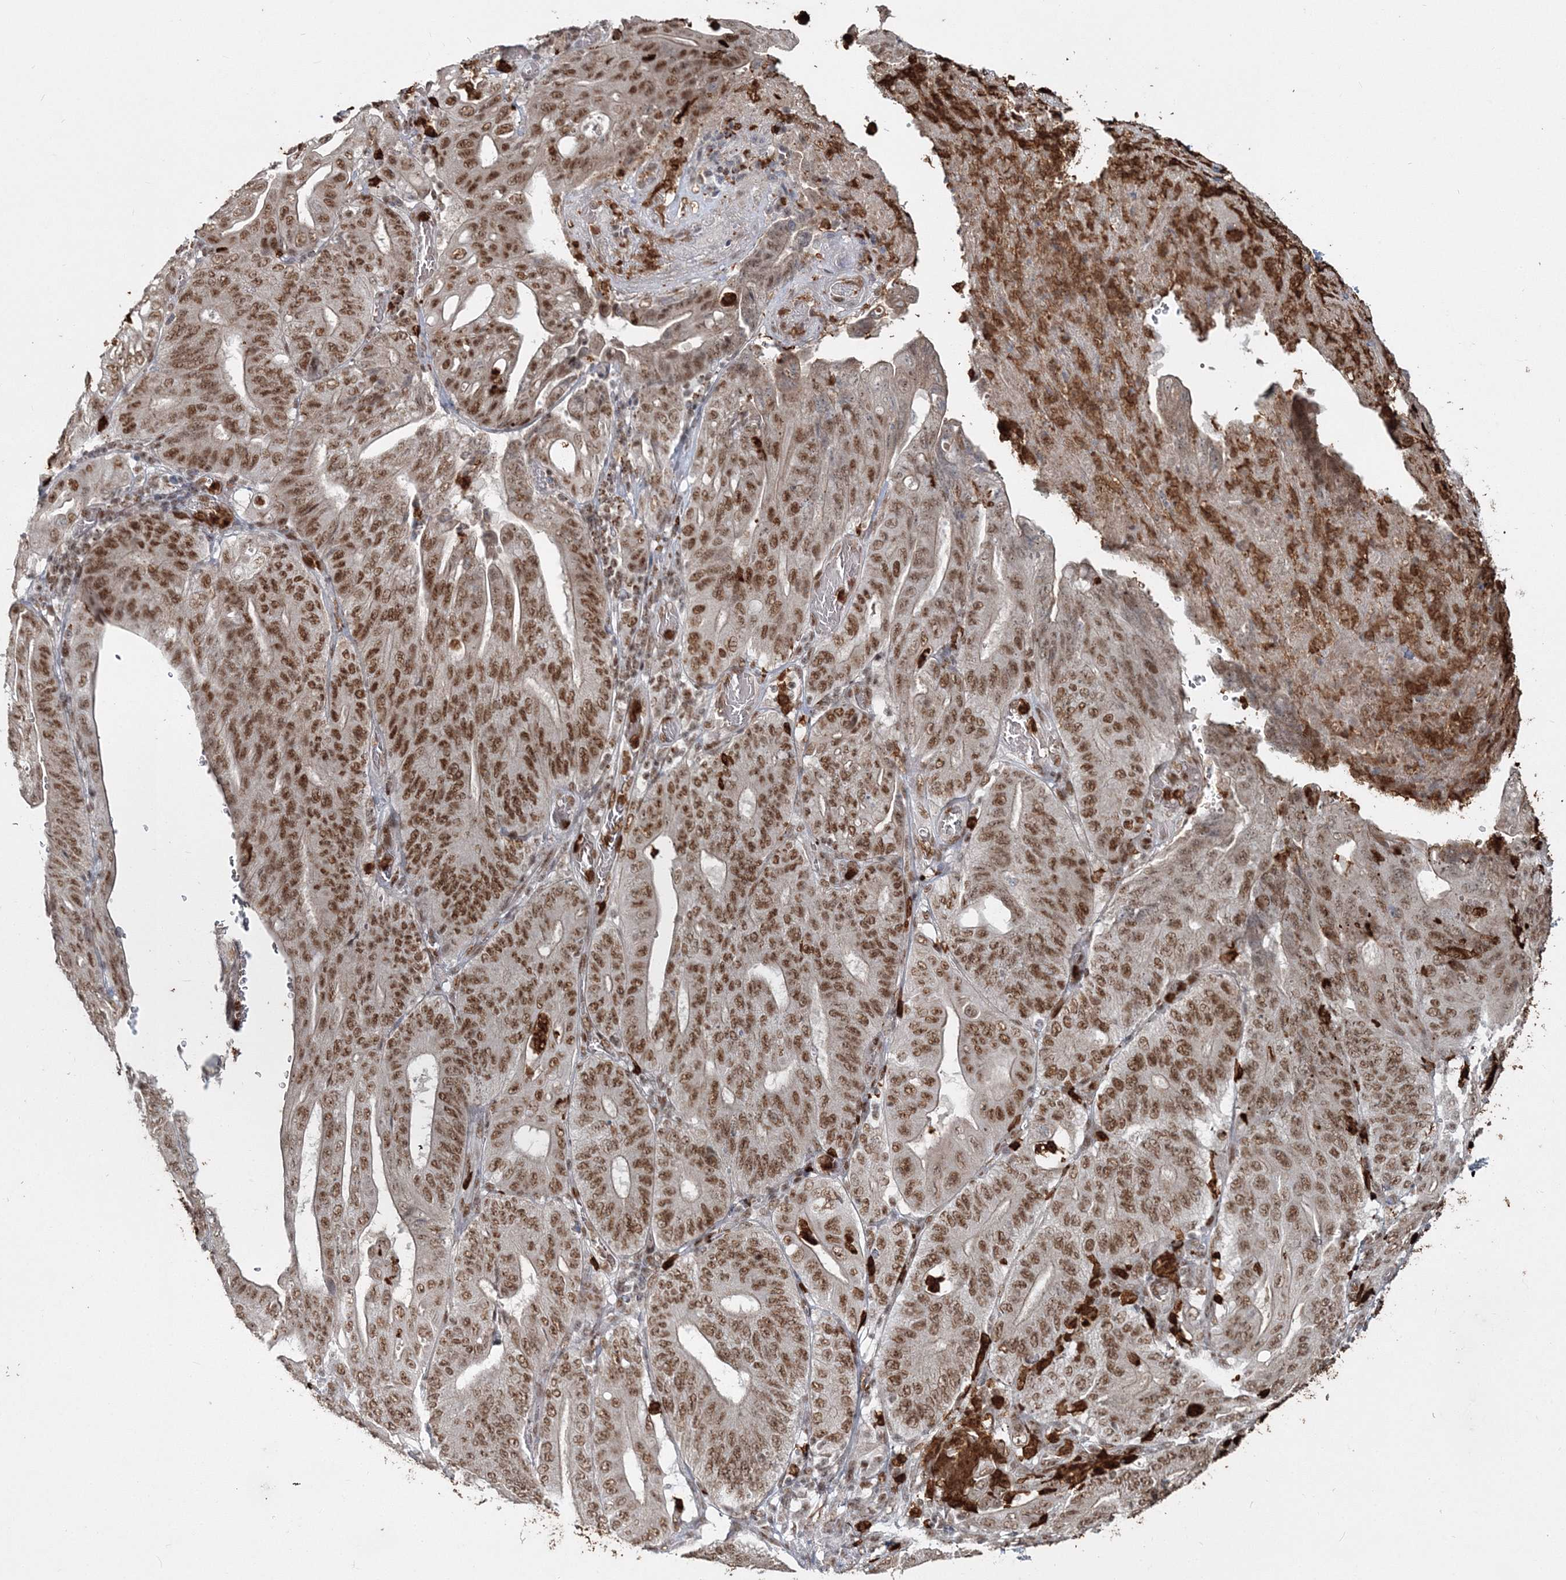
{"staining": {"intensity": "moderate", "quantity": ">75%", "location": "nuclear"}, "tissue": "stomach cancer", "cell_type": "Tumor cells", "image_type": "cancer", "snomed": [{"axis": "morphology", "description": "Adenocarcinoma, NOS"}, {"axis": "topography", "description": "Stomach"}], "caption": "Immunohistochemistry photomicrograph of human stomach adenocarcinoma stained for a protein (brown), which shows medium levels of moderate nuclear staining in about >75% of tumor cells.", "gene": "QRICH1", "patient": {"sex": "female", "age": 73}}